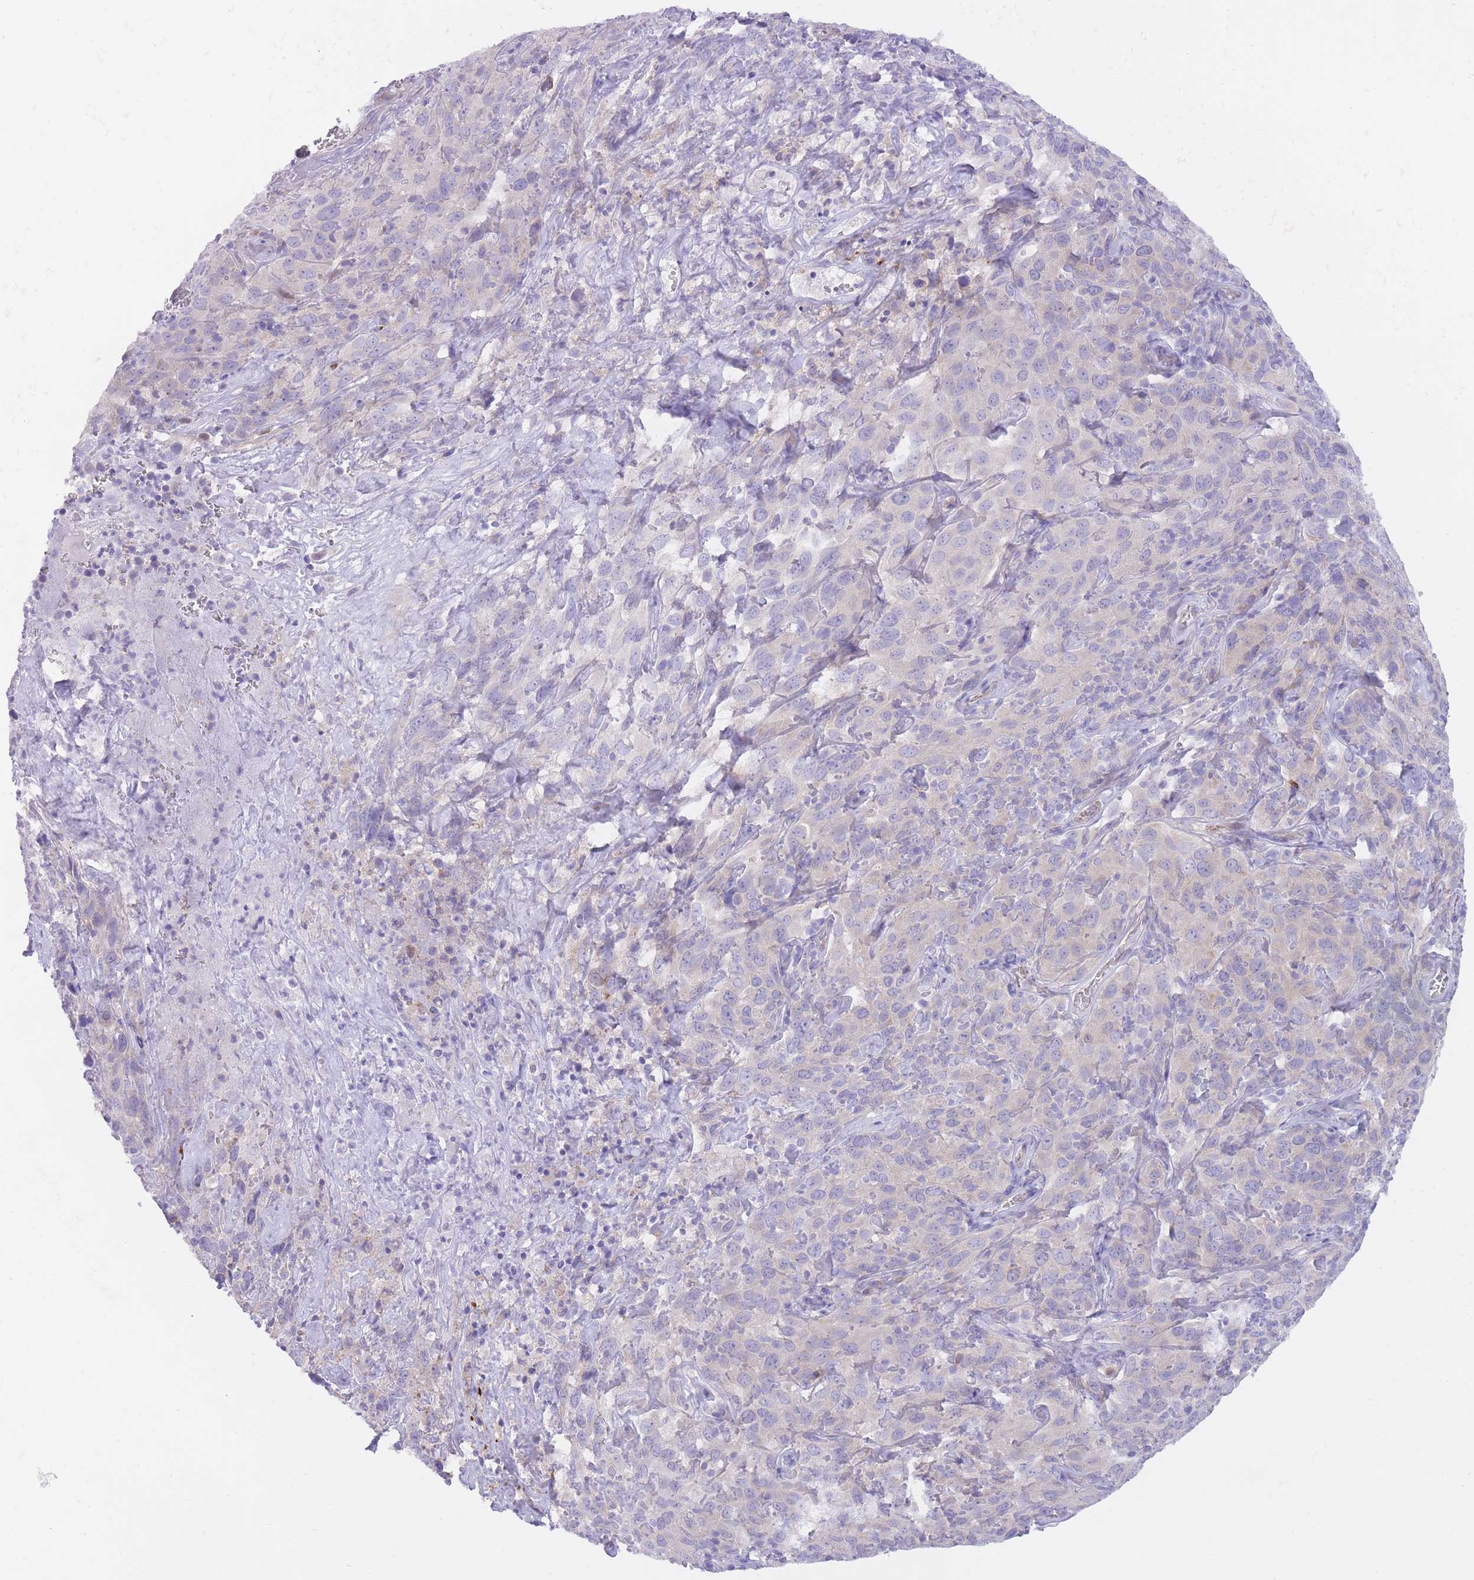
{"staining": {"intensity": "negative", "quantity": "none", "location": "none"}, "tissue": "cervical cancer", "cell_type": "Tumor cells", "image_type": "cancer", "snomed": [{"axis": "morphology", "description": "Squamous cell carcinoma, NOS"}, {"axis": "topography", "description": "Cervix"}], "caption": "Cervical cancer was stained to show a protein in brown. There is no significant staining in tumor cells.", "gene": "QTRT1", "patient": {"sex": "female", "age": 51}}